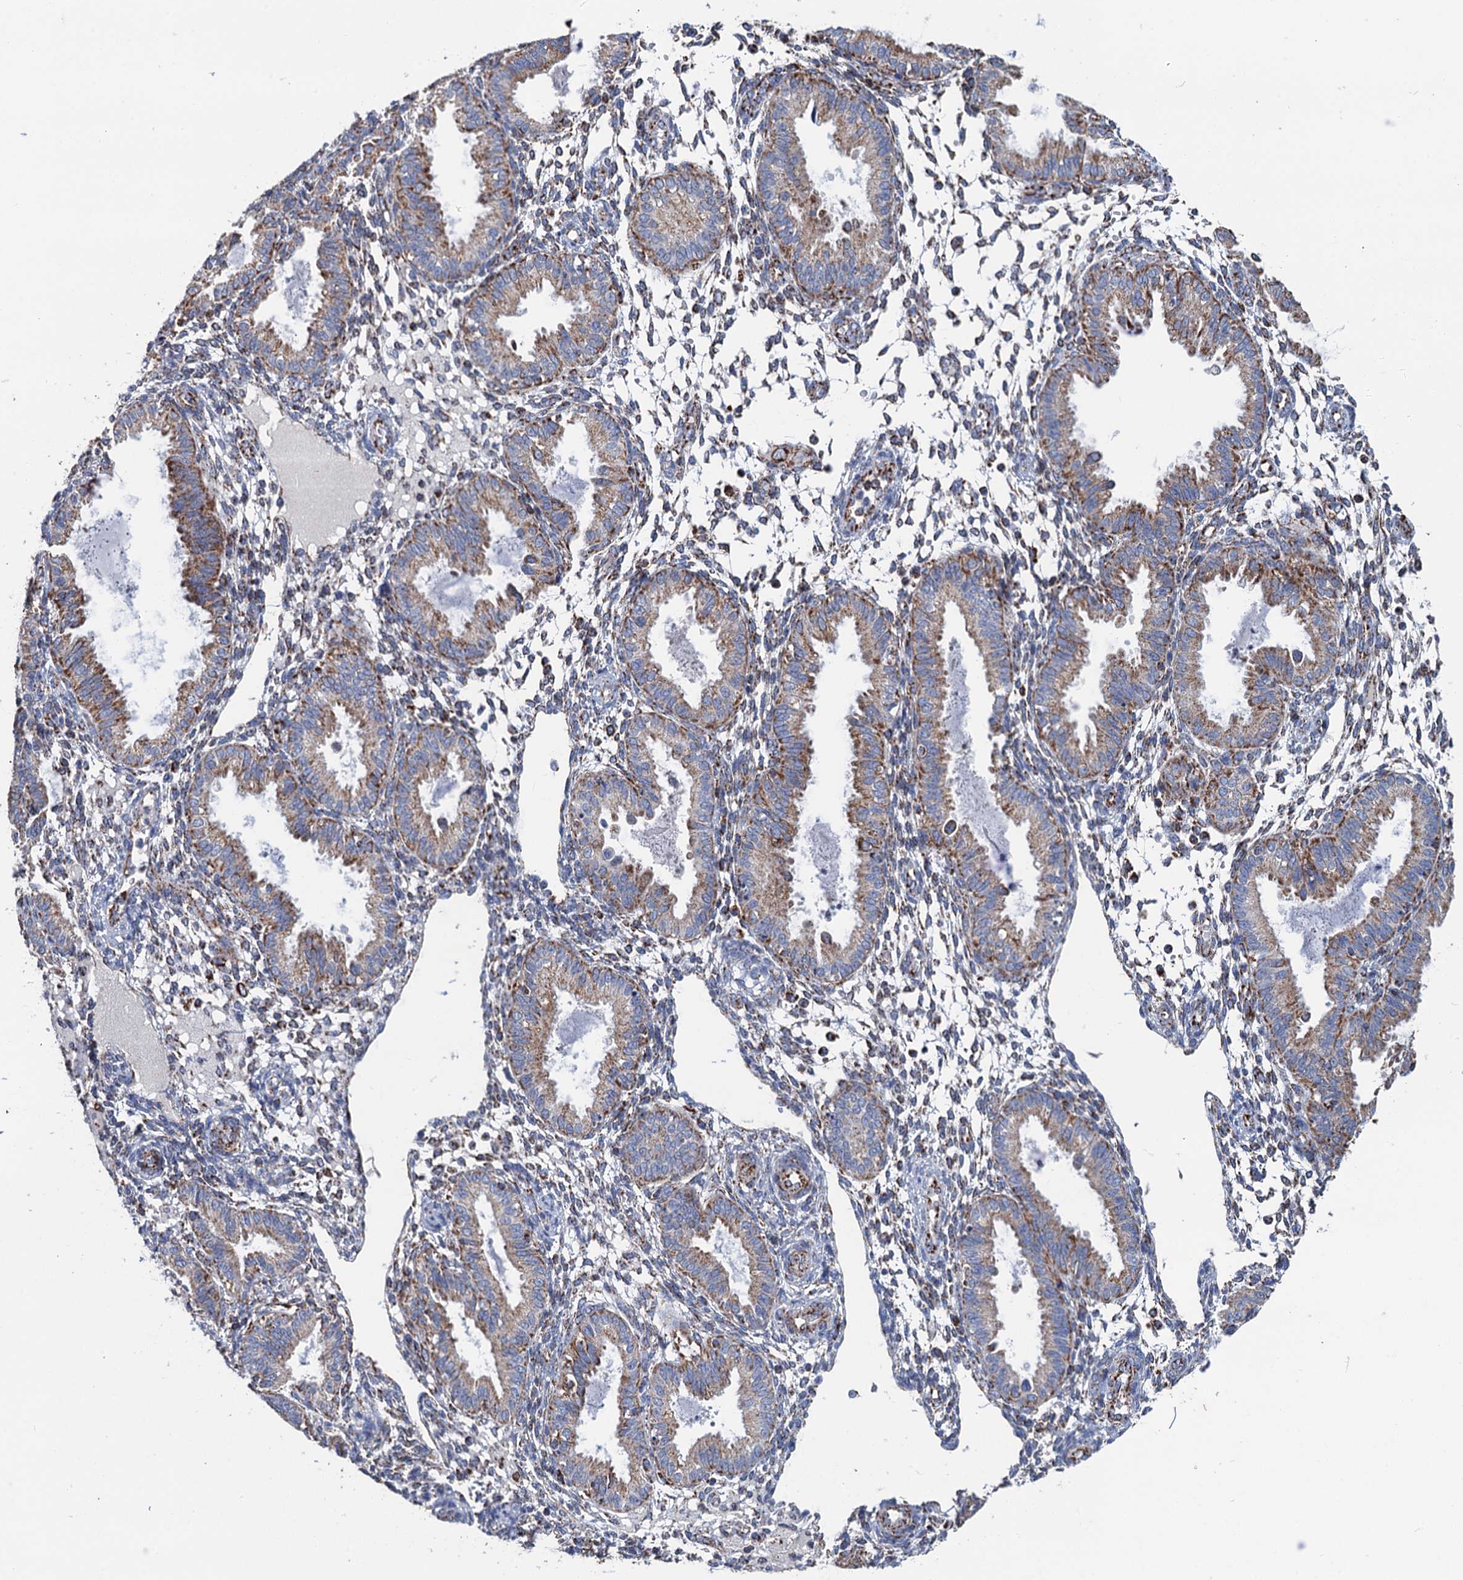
{"staining": {"intensity": "moderate", "quantity": "25%-75%", "location": "cytoplasmic/membranous"}, "tissue": "endometrium", "cell_type": "Cells in endometrial stroma", "image_type": "normal", "snomed": [{"axis": "morphology", "description": "Normal tissue, NOS"}, {"axis": "topography", "description": "Endometrium"}], "caption": "Benign endometrium displays moderate cytoplasmic/membranous expression in about 25%-75% of cells in endometrial stroma, visualized by immunohistochemistry.", "gene": "IVD", "patient": {"sex": "female", "age": 33}}